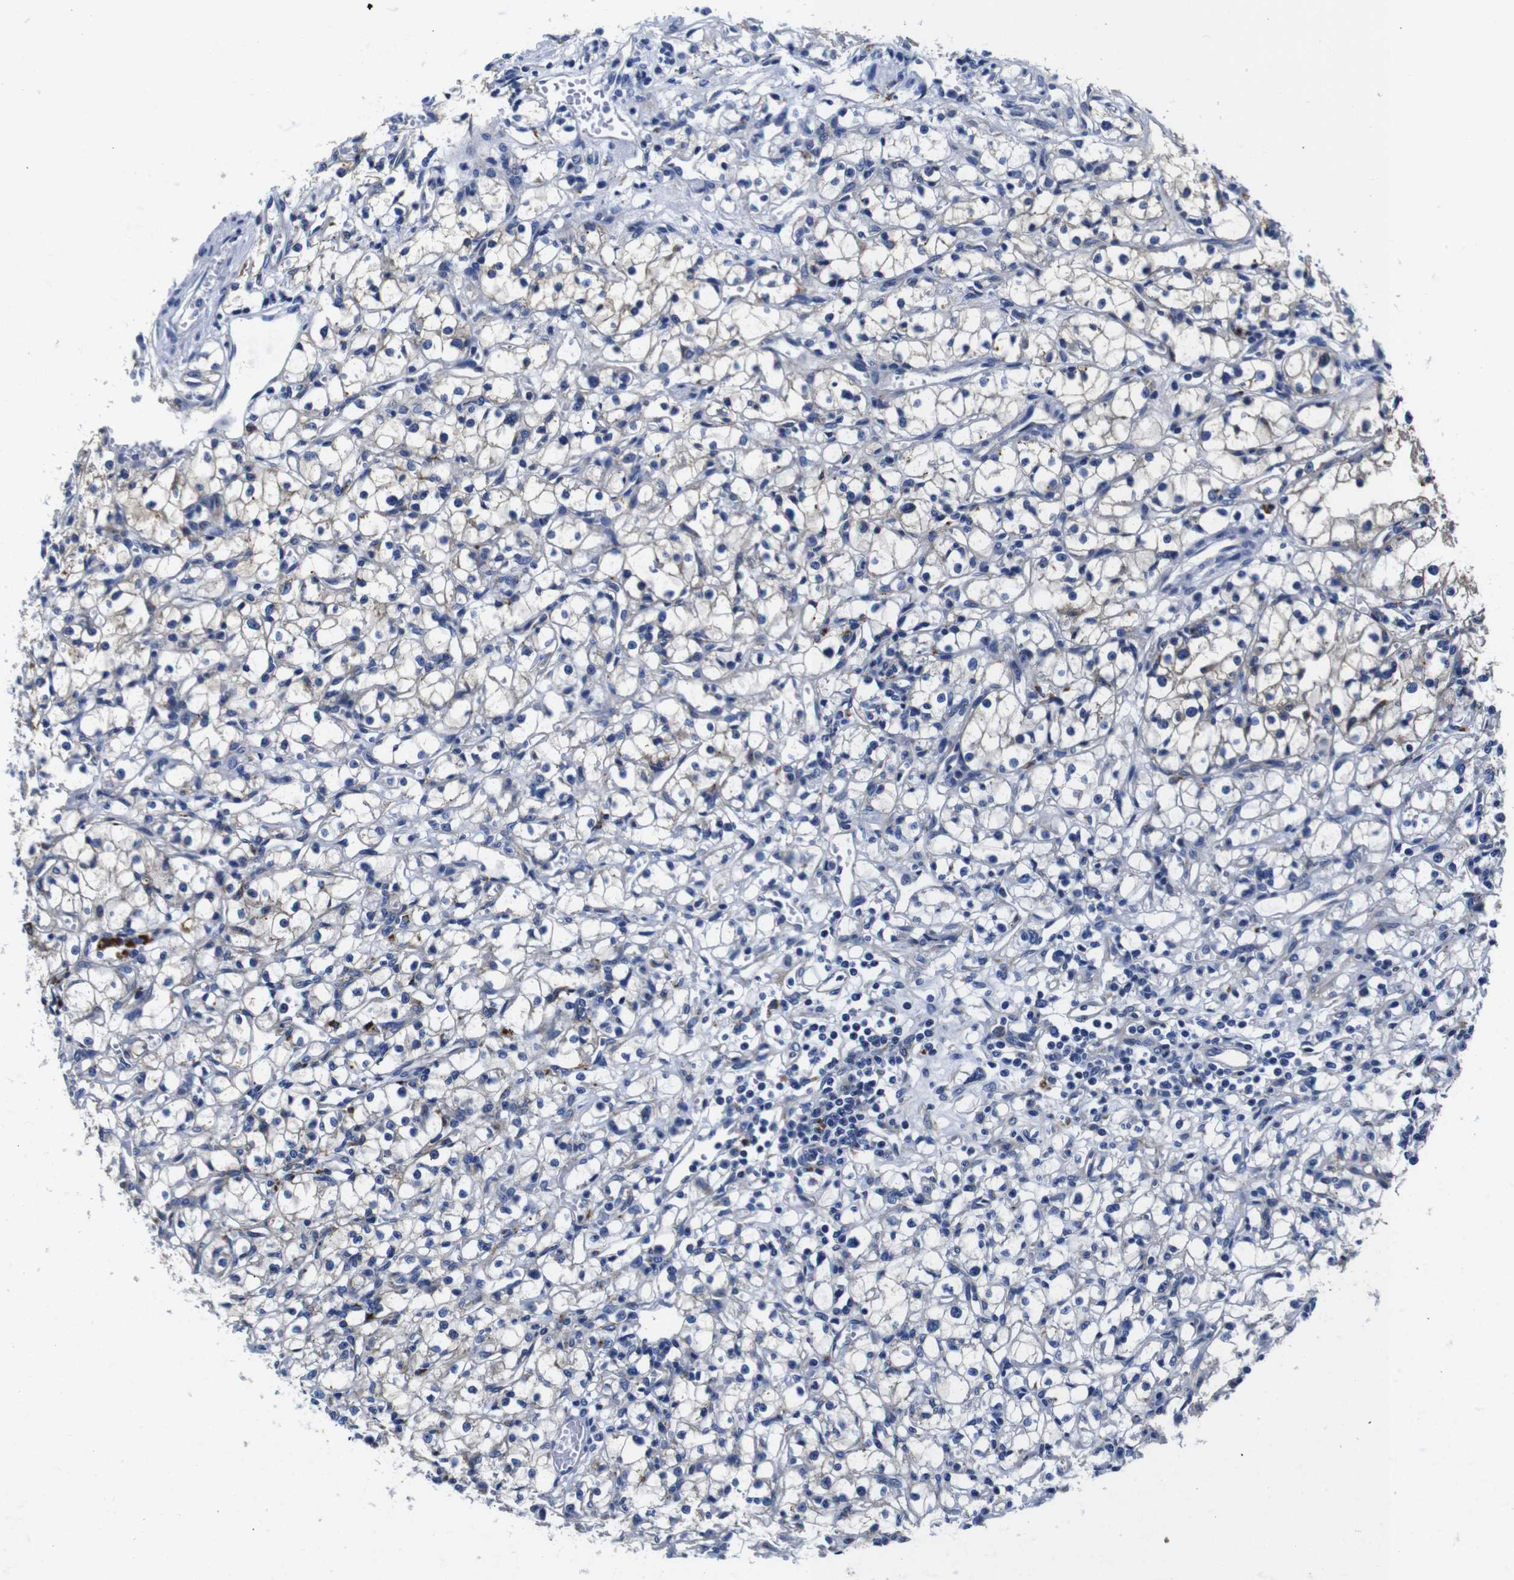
{"staining": {"intensity": "negative", "quantity": "none", "location": "none"}, "tissue": "renal cancer", "cell_type": "Tumor cells", "image_type": "cancer", "snomed": [{"axis": "morphology", "description": "Adenocarcinoma, NOS"}, {"axis": "topography", "description": "Kidney"}], "caption": "An immunohistochemistry photomicrograph of renal adenocarcinoma is shown. There is no staining in tumor cells of renal adenocarcinoma.", "gene": "GIMAP2", "patient": {"sex": "male", "age": 56}}